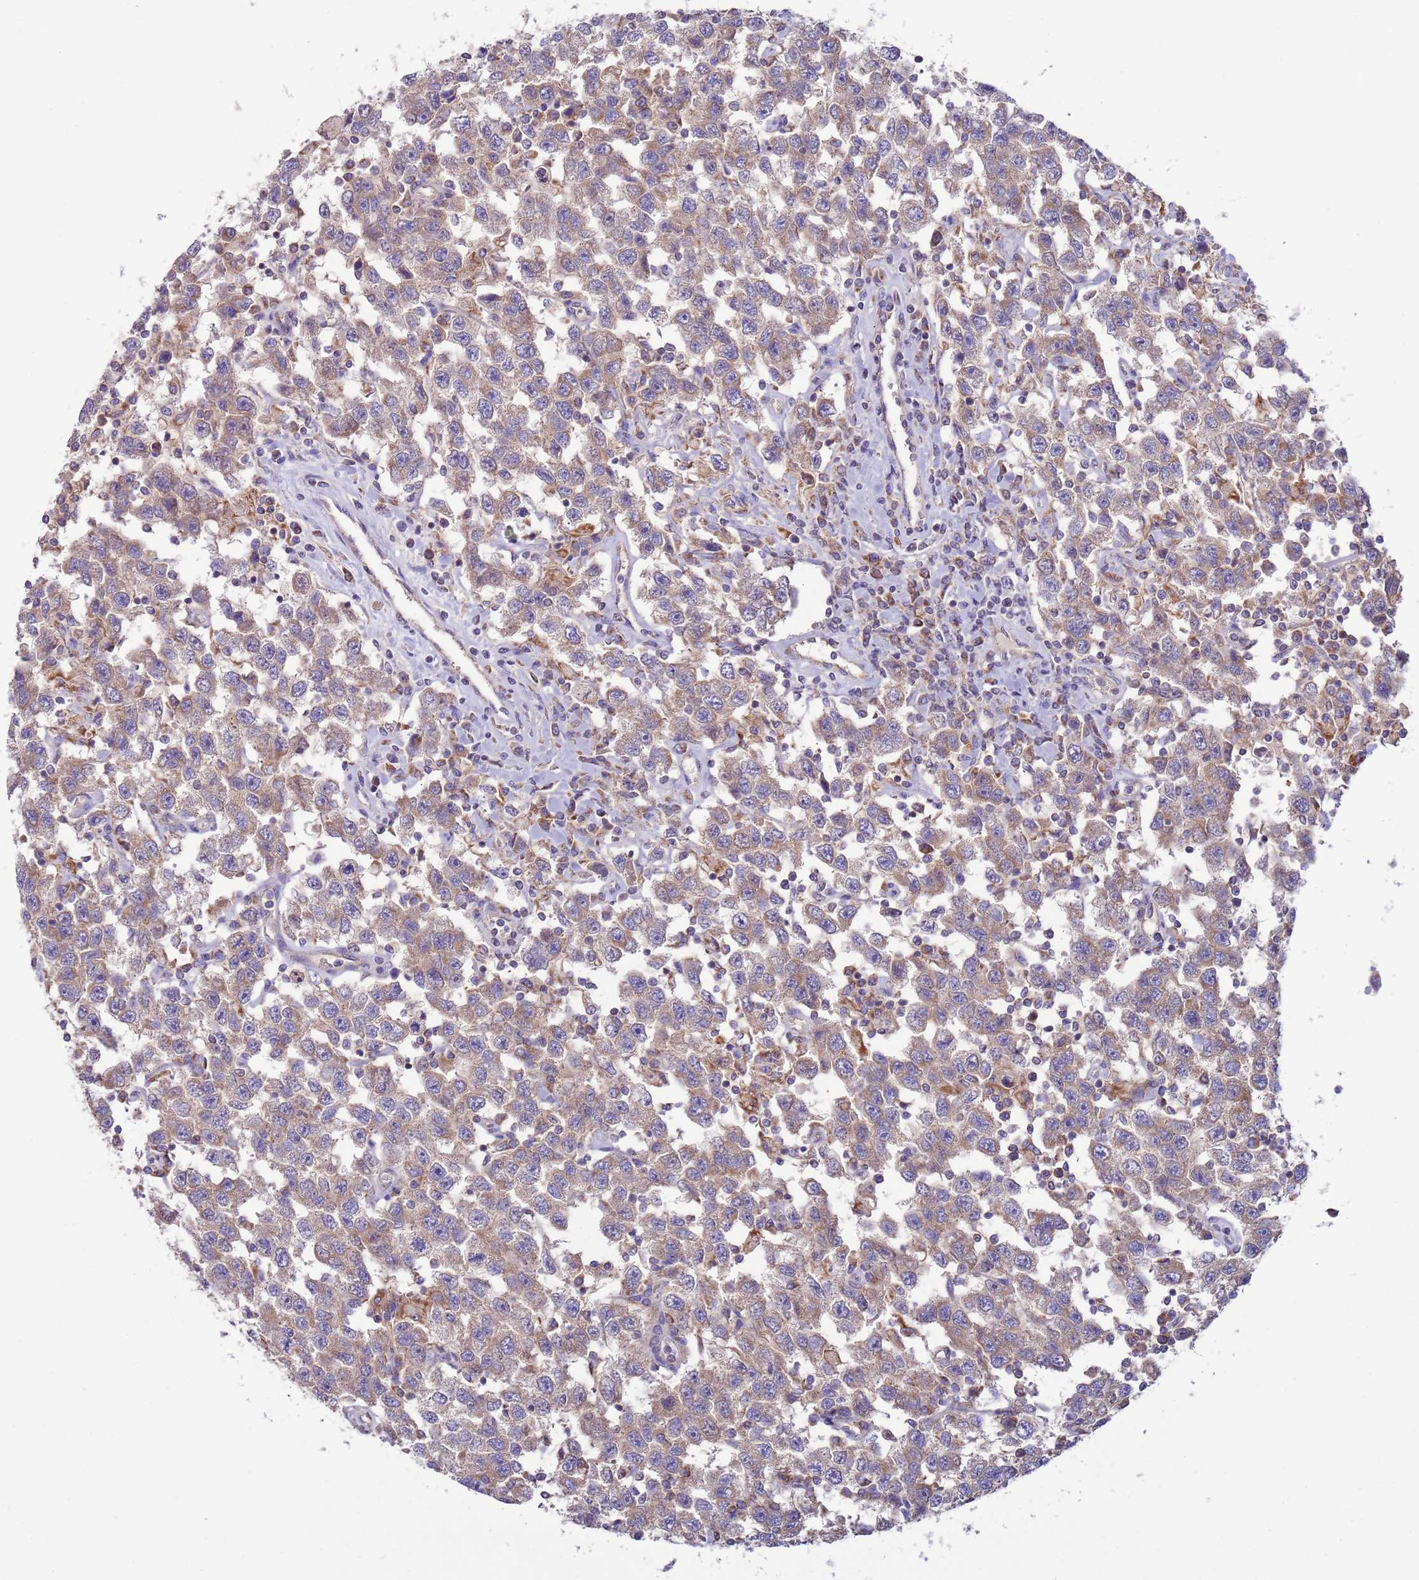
{"staining": {"intensity": "weak", "quantity": ">75%", "location": "cytoplasmic/membranous"}, "tissue": "testis cancer", "cell_type": "Tumor cells", "image_type": "cancer", "snomed": [{"axis": "morphology", "description": "Seminoma, NOS"}, {"axis": "topography", "description": "Testis"}], "caption": "Seminoma (testis) stained with IHC shows weak cytoplasmic/membranous positivity in approximately >75% of tumor cells.", "gene": "UQCRQ", "patient": {"sex": "male", "age": 41}}